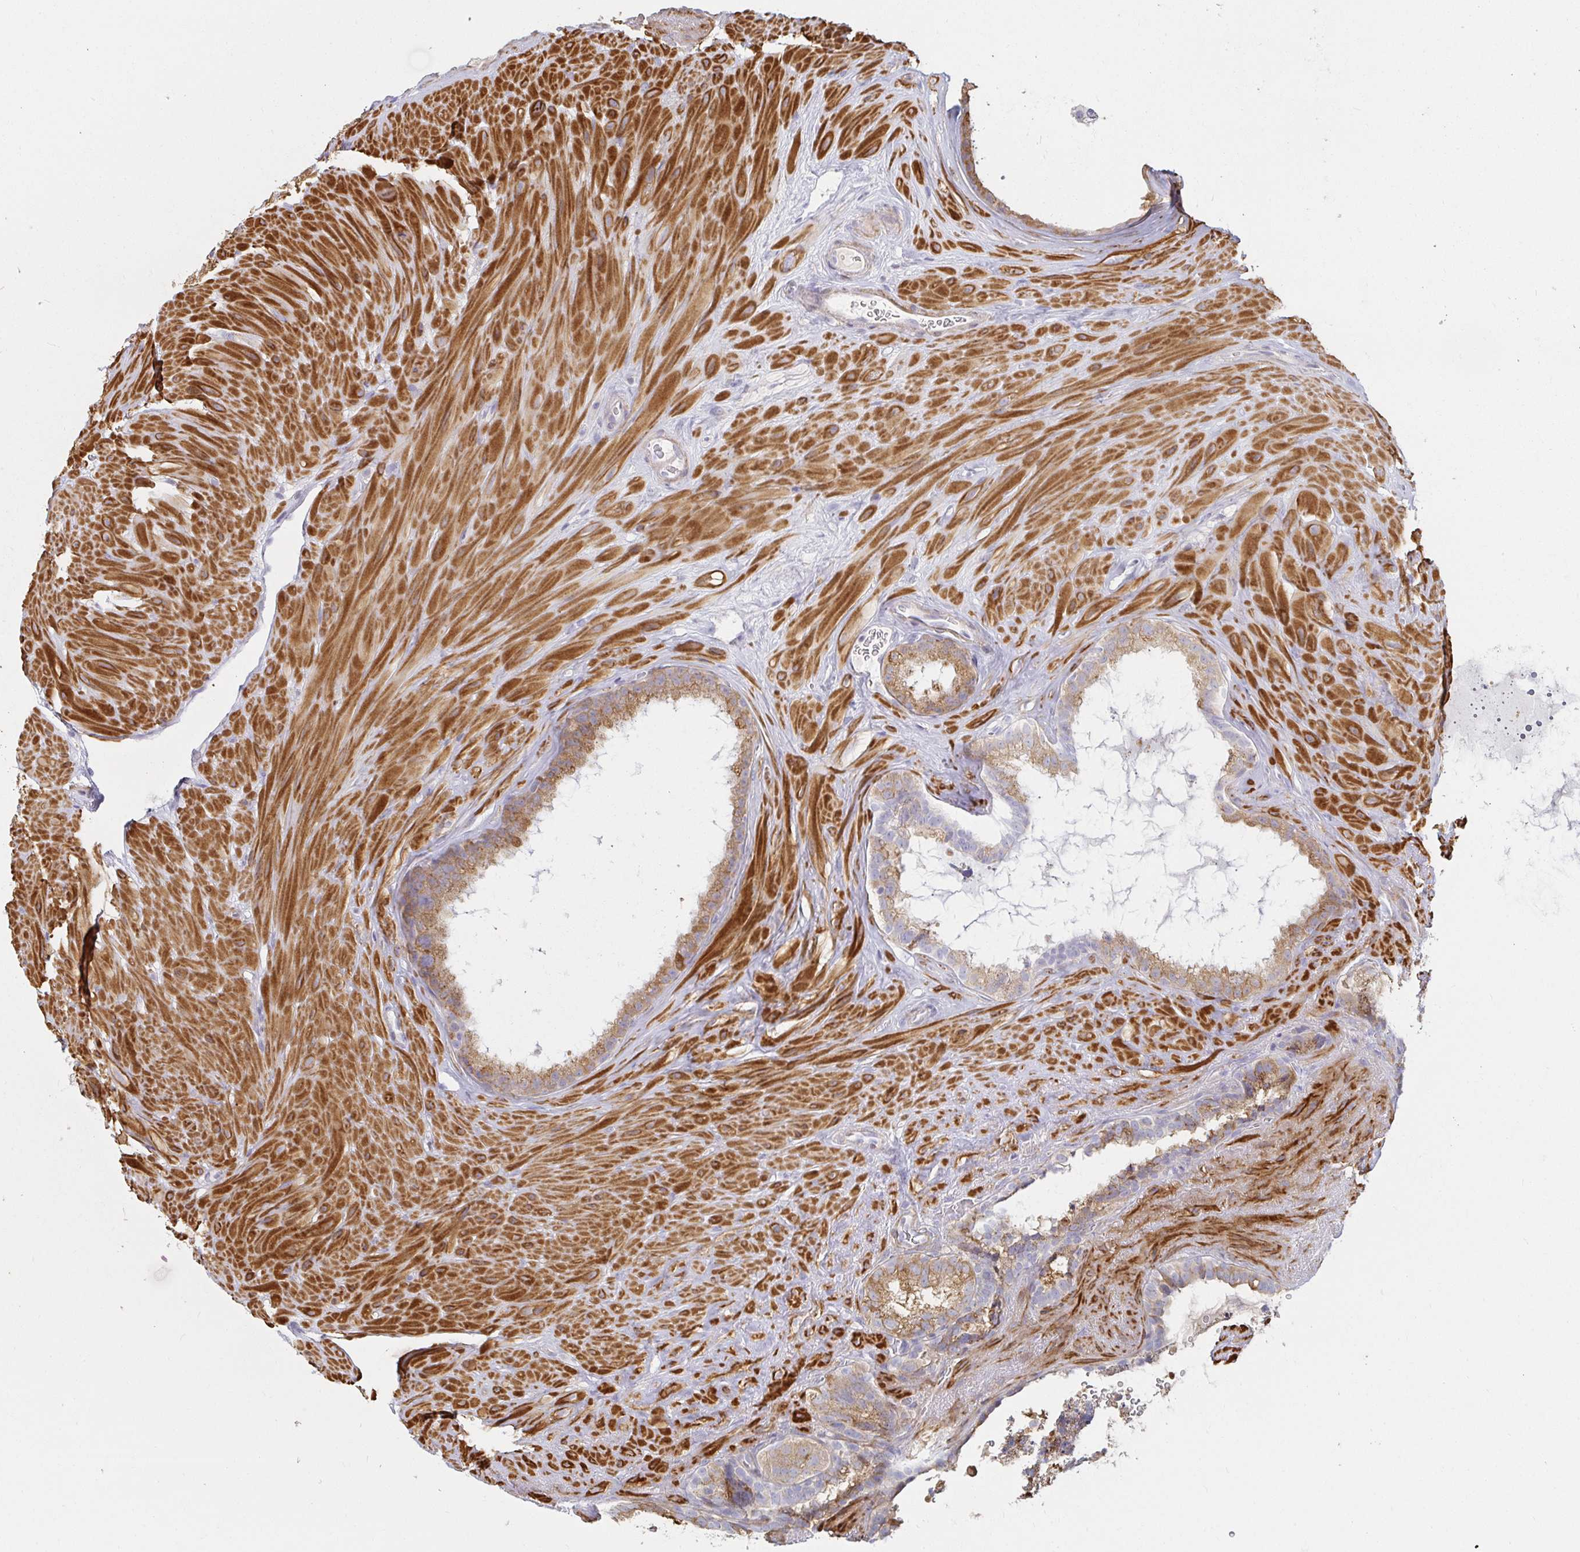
{"staining": {"intensity": "moderate", "quantity": "25%-75%", "location": "cytoplasmic/membranous"}, "tissue": "seminal vesicle", "cell_type": "Glandular cells", "image_type": "normal", "snomed": [{"axis": "morphology", "description": "Normal tissue, NOS"}, {"axis": "topography", "description": "Seminal veicle"}], "caption": "Seminal vesicle stained with immunohistochemistry (IHC) exhibits moderate cytoplasmic/membranous expression in approximately 25%-75% of glandular cells. (DAB (3,3'-diaminobenzidine) = brown stain, brightfield microscopy at high magnification).", "gene": "SSH2", "patient": {"sex": "male", "age": 60}}